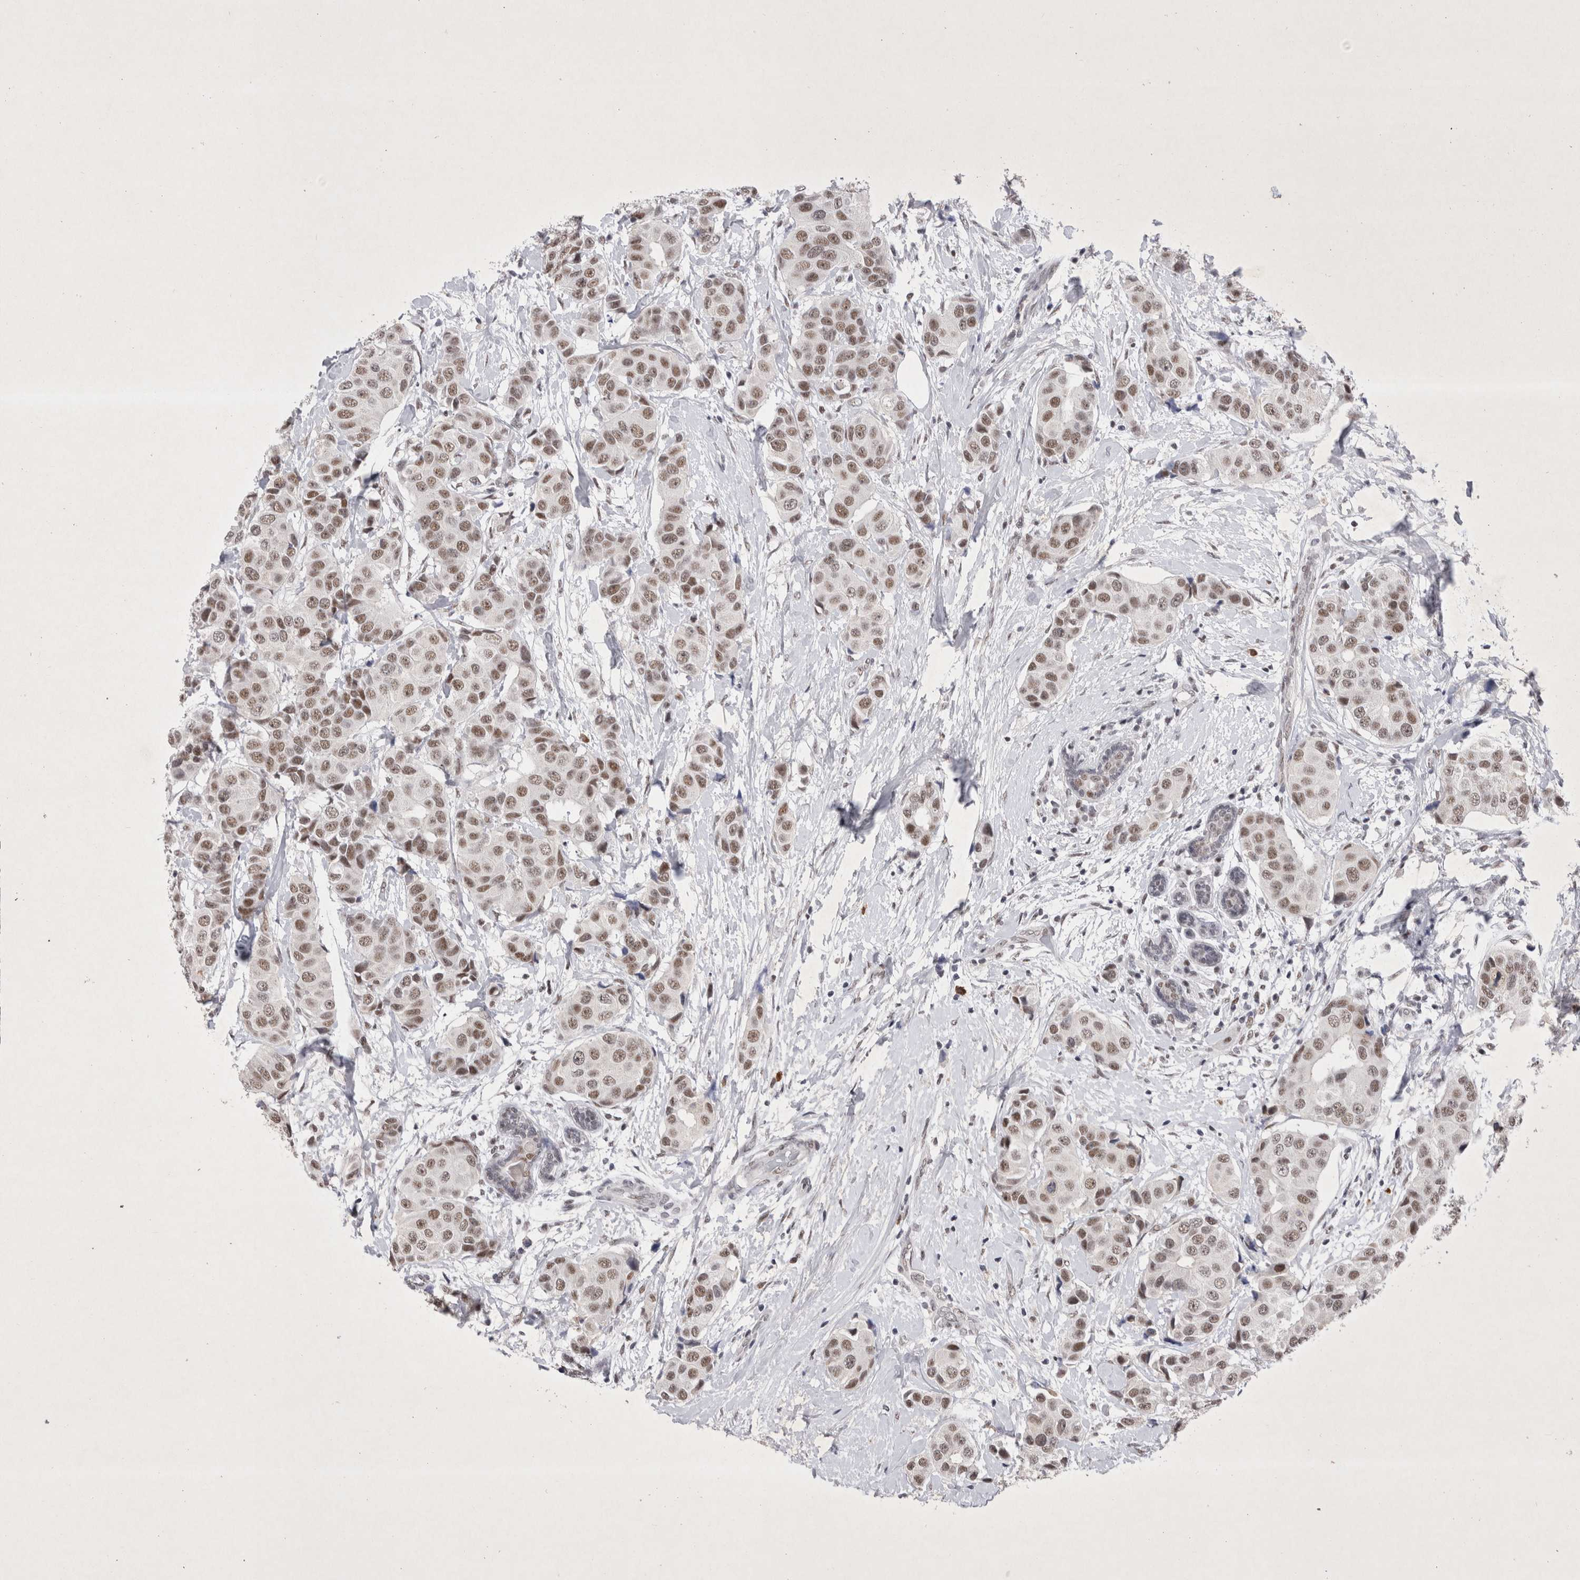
{"staining": {"intensity": "moderate", "quantity": ">75%", "location": "nuclear"}, "tissue": "breast cancer", "cell_type": "Tumor cells", "image_type": "cancer", "snomed": [{"axis": "morphology", "description": "Normal tissue, NOS"}, {"axis": "morphology", "description": "Duct carcinoma"}, {"axis": "topography", "description": "Breast"}], "caption": "Moderate nuclear positivity is seen in about >75% of tumor cells in breast invasive ductal carcinoma. The staining was performed using DAB (3,3'-diaminobenzidine) to visualize the protein expression in brown, while the nuclei were stained in blue with hematoxylin (Magnification: 20x).", "gene": "RBM6", "patient": {"sex": "female", "age": 39}}